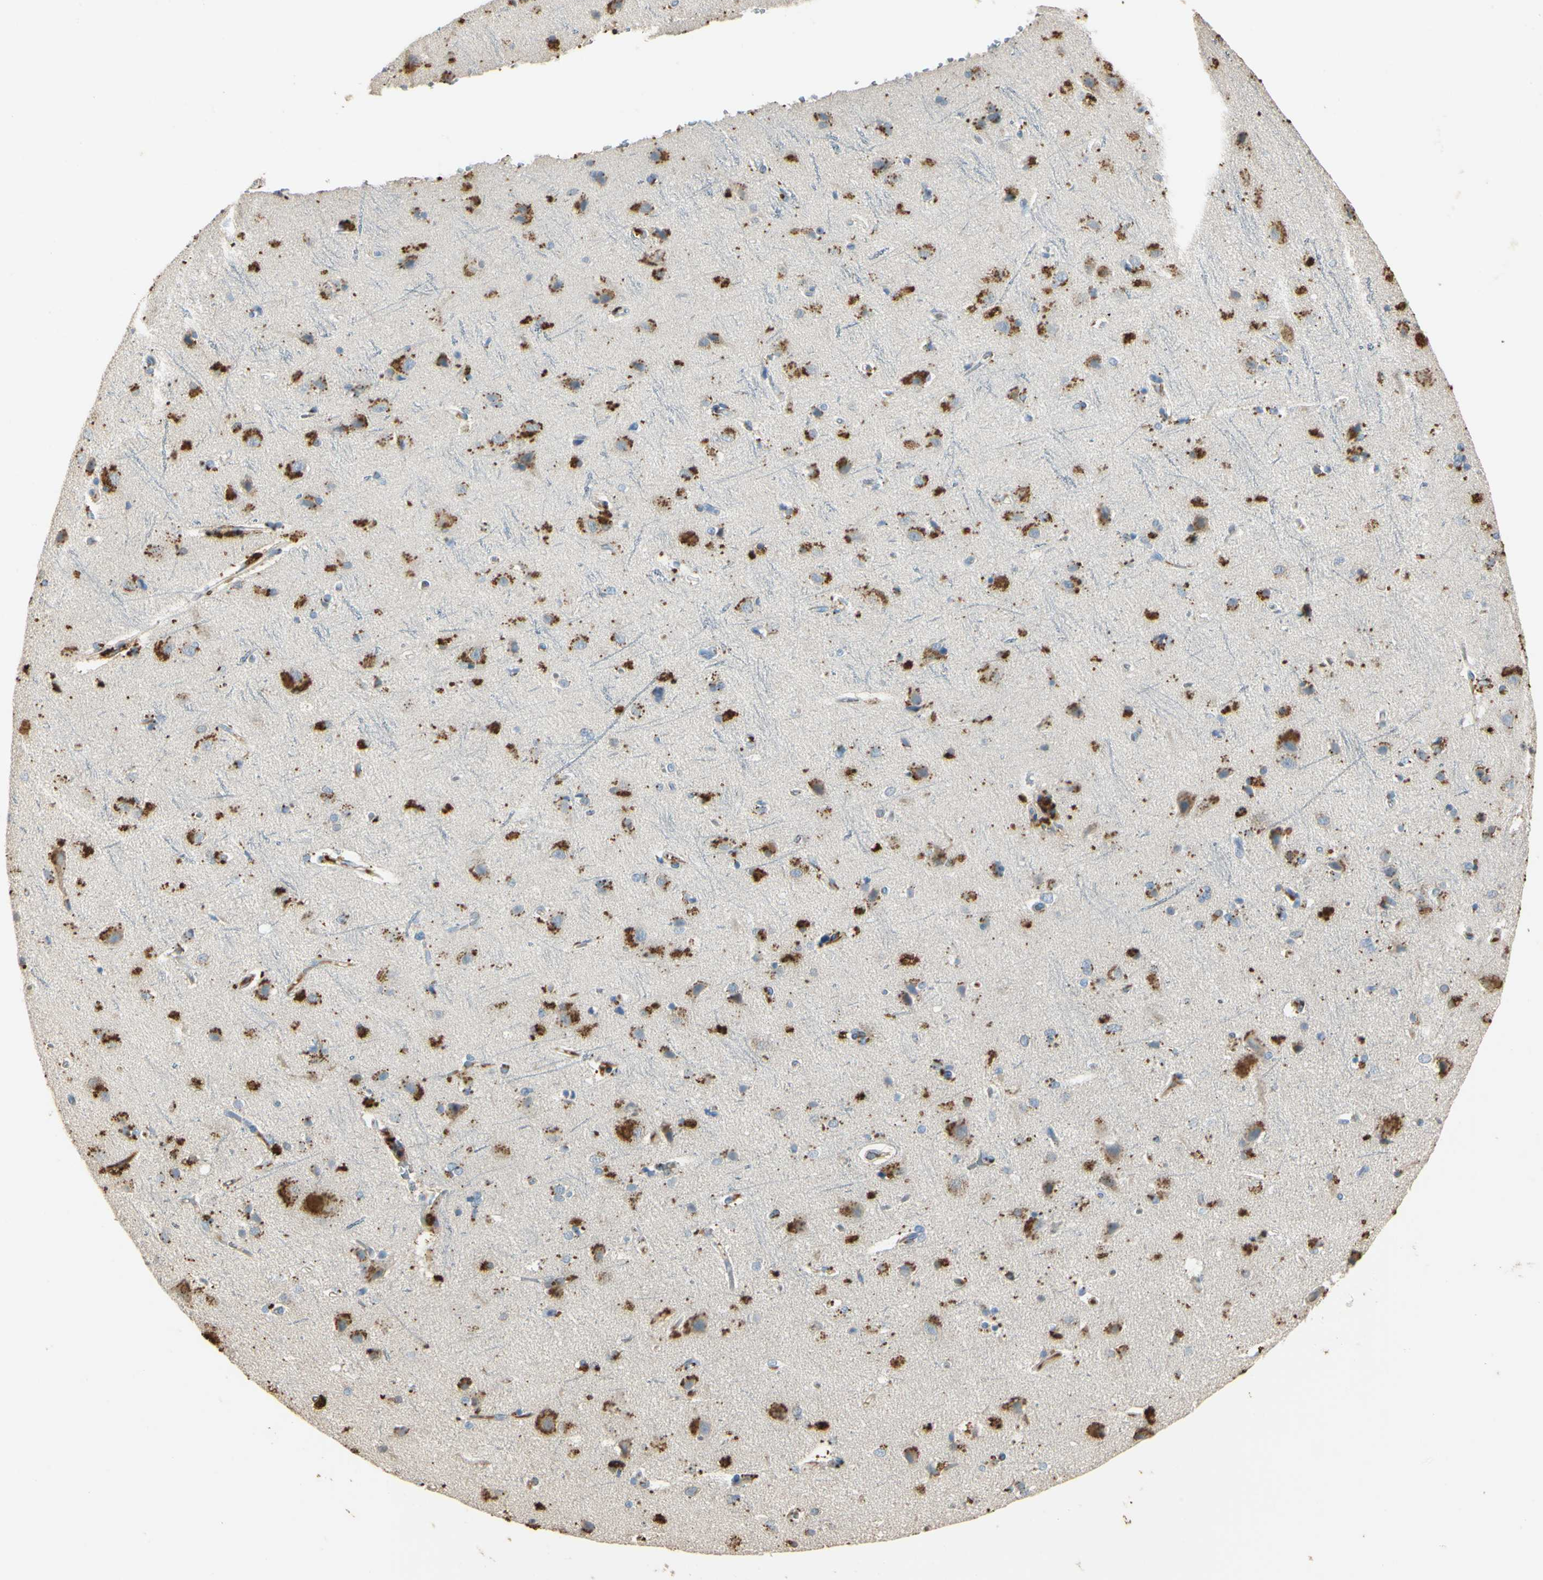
{"staining": {"intensity": "negative", "quantity": "none", "location": "none"}, "tissue": "cerebral cortex", "cell_type": "Endothelial cells", "image_type": "normal", "snomed": [{"axis": "morphology", "description": "Normal tissue, NOS"}, {"axis": "topography", "description": "Cerebral cortex"}], "caption": "The histopathology image demonstrates no significant staining in endothelial cells of cerebral cortex. (Brightfield microscopy of DAB (3,3'-diaminobenzidine) IHC at high magnification).", "gene": "ANGPTL1", "patient": {"sex": "female", "age": 54}}